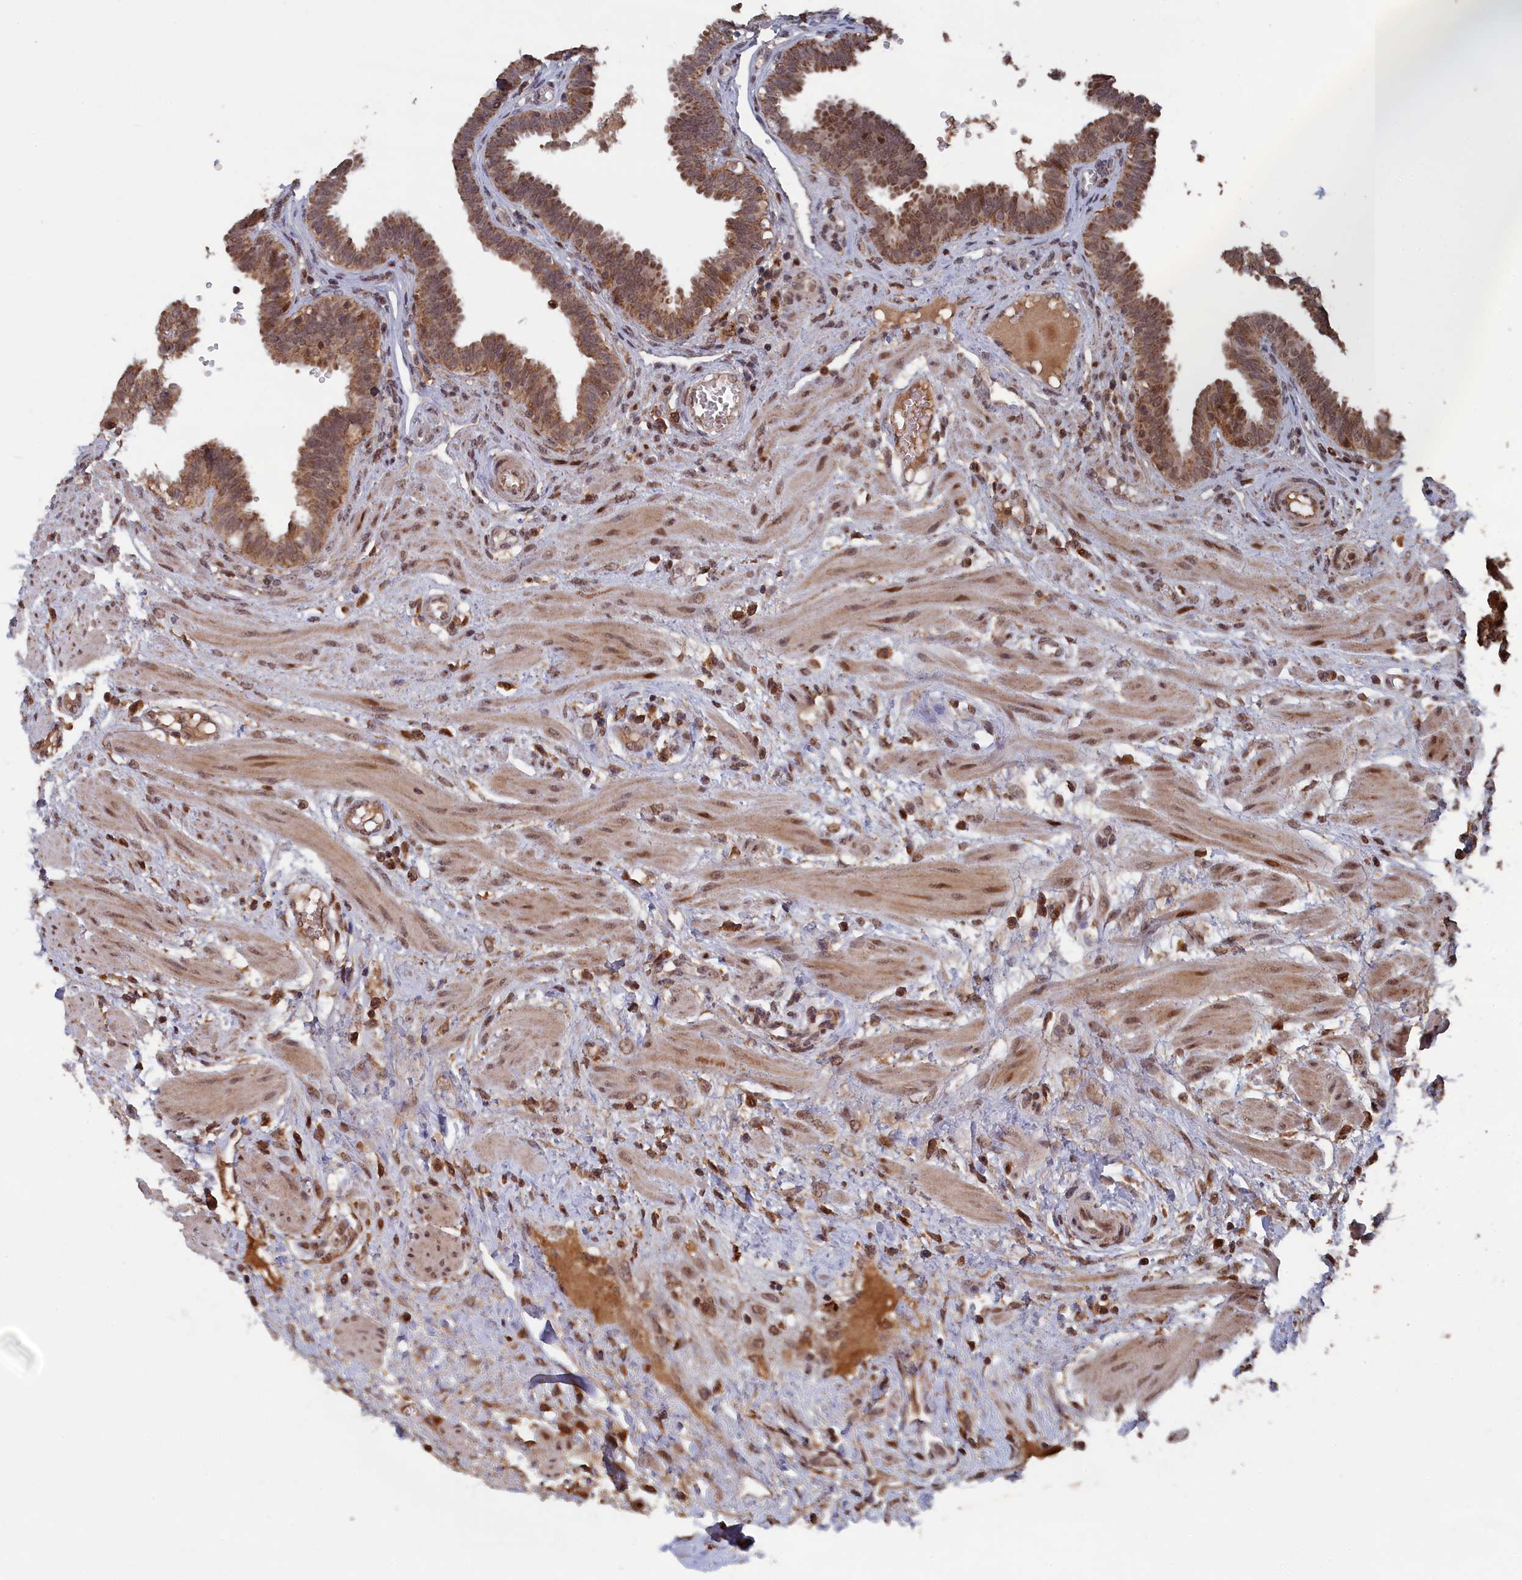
{"staining": {"intensity": "moderate", "quantity": ">75%", "location": "cytoplasmic/membranous,nuclear"}, "tissue": "fallopian tube", "cell_type": "Glandular cells", "image_type": "normal", "snomed": [{"axis": "morphology", "description": "Normal tissue, NOS"}, {"axis": "topography", "description": "Fallopian tube"}], "caption": "DAB (3,3'-diaminobenzidine) immunohistochemical staining of unremarkable human fallopian tube reveals moderate cytoplasmic/membranous,nuclear protein positivity in approximately >75% of glandular cells.", "gene": "CEACAM21", "patient": {"sex": "female", "age": 32}}